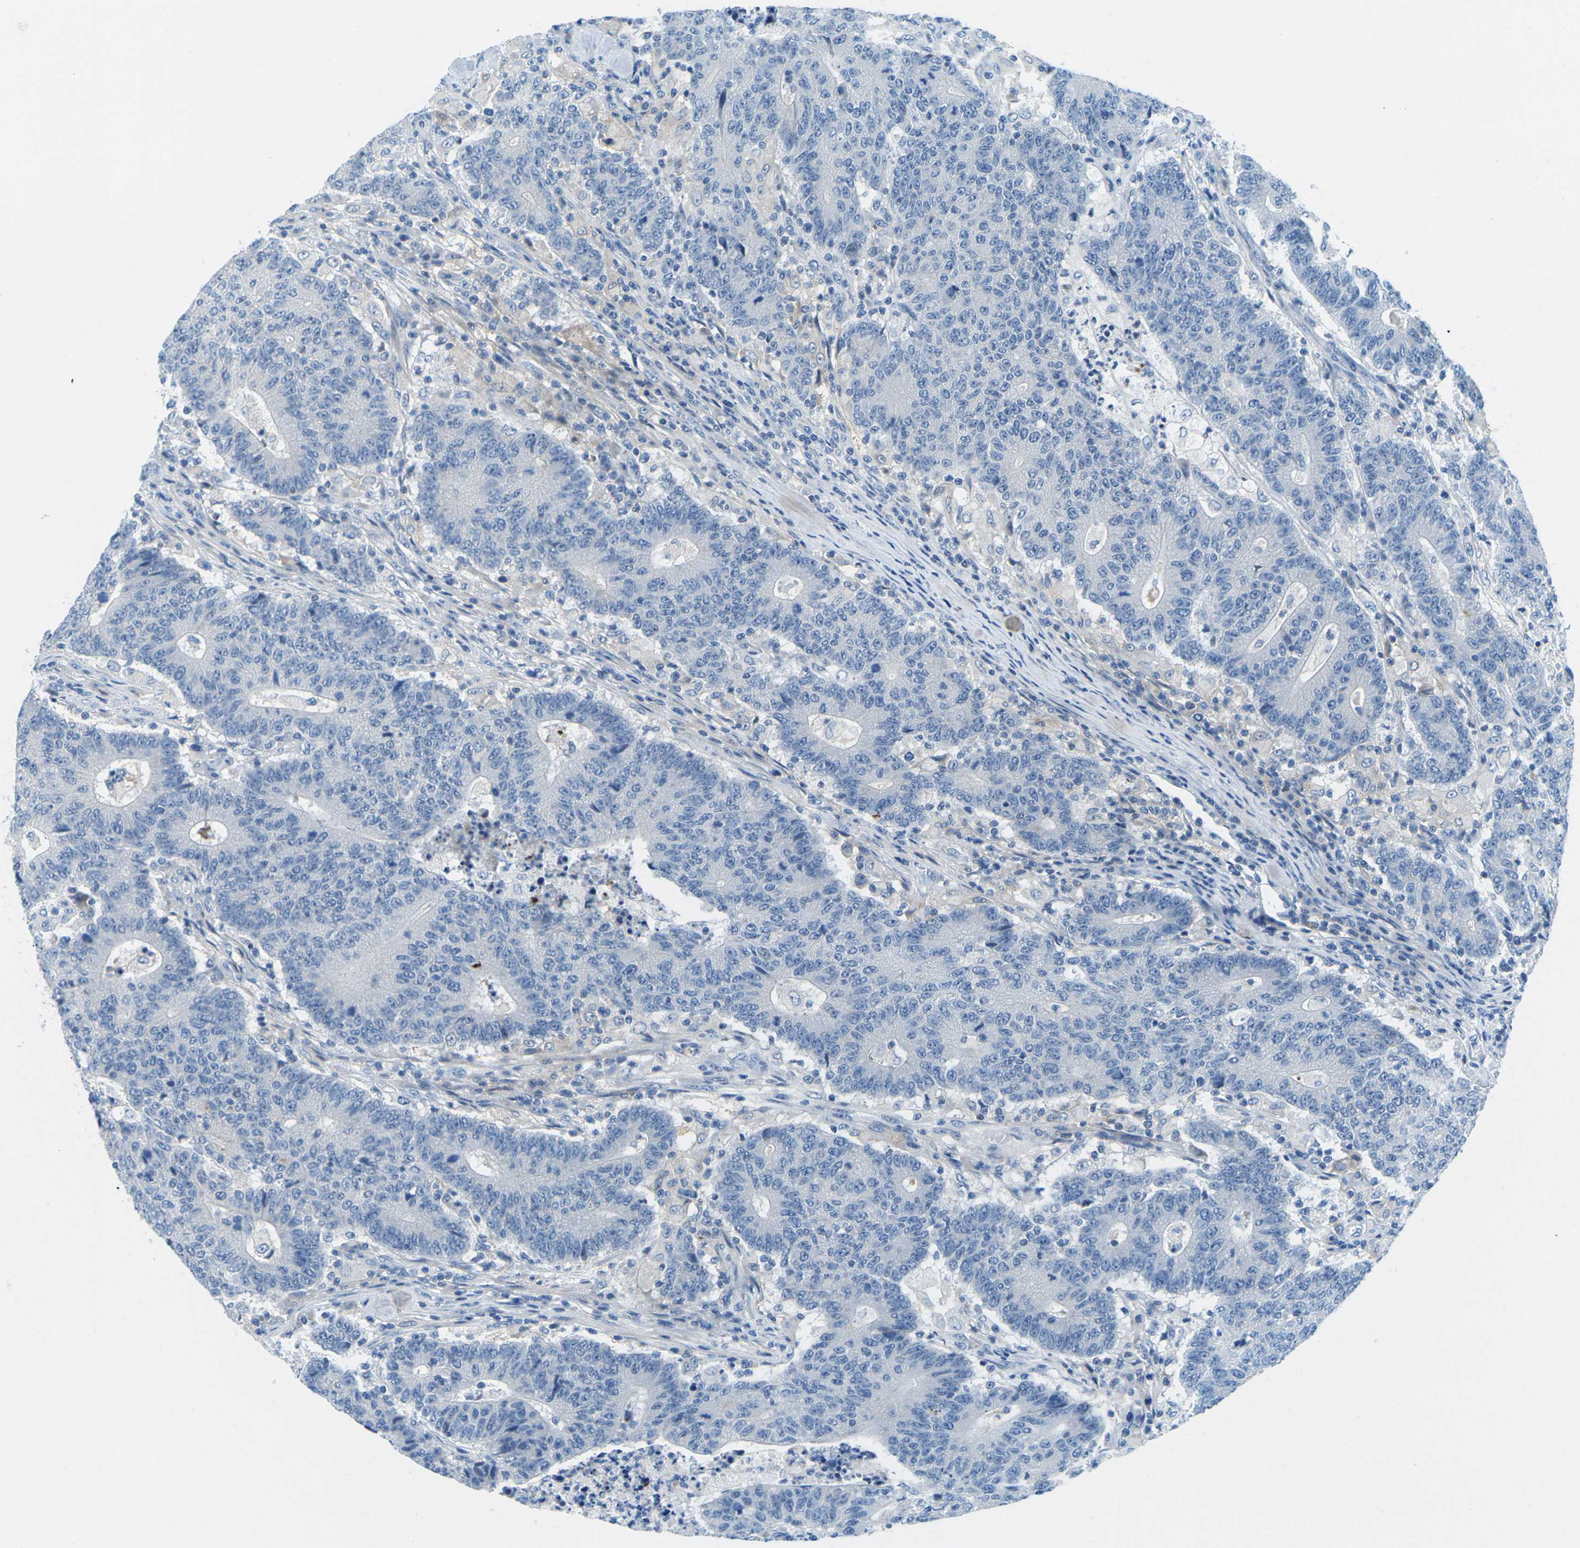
{"staining": {"intensity": "negative", "quantity": "none", "location": "none"}, "tissue": "colorectal cancer", "cell_type": "Tumor cells", "image_type": "cancer", "snomed": [{"axis": "morphology", "description": "Normal tissue, NOS"}, {"axis": "morphology", "description": "Adenocarcinoma, NOS"}, {"axis": "topography", "description": "Colon"}], "caption": "Tumor cells are negative for brown protein staining in colorectal cancer.", "gene": "CFB", "patient": {"sex": "female", "age": 75}}